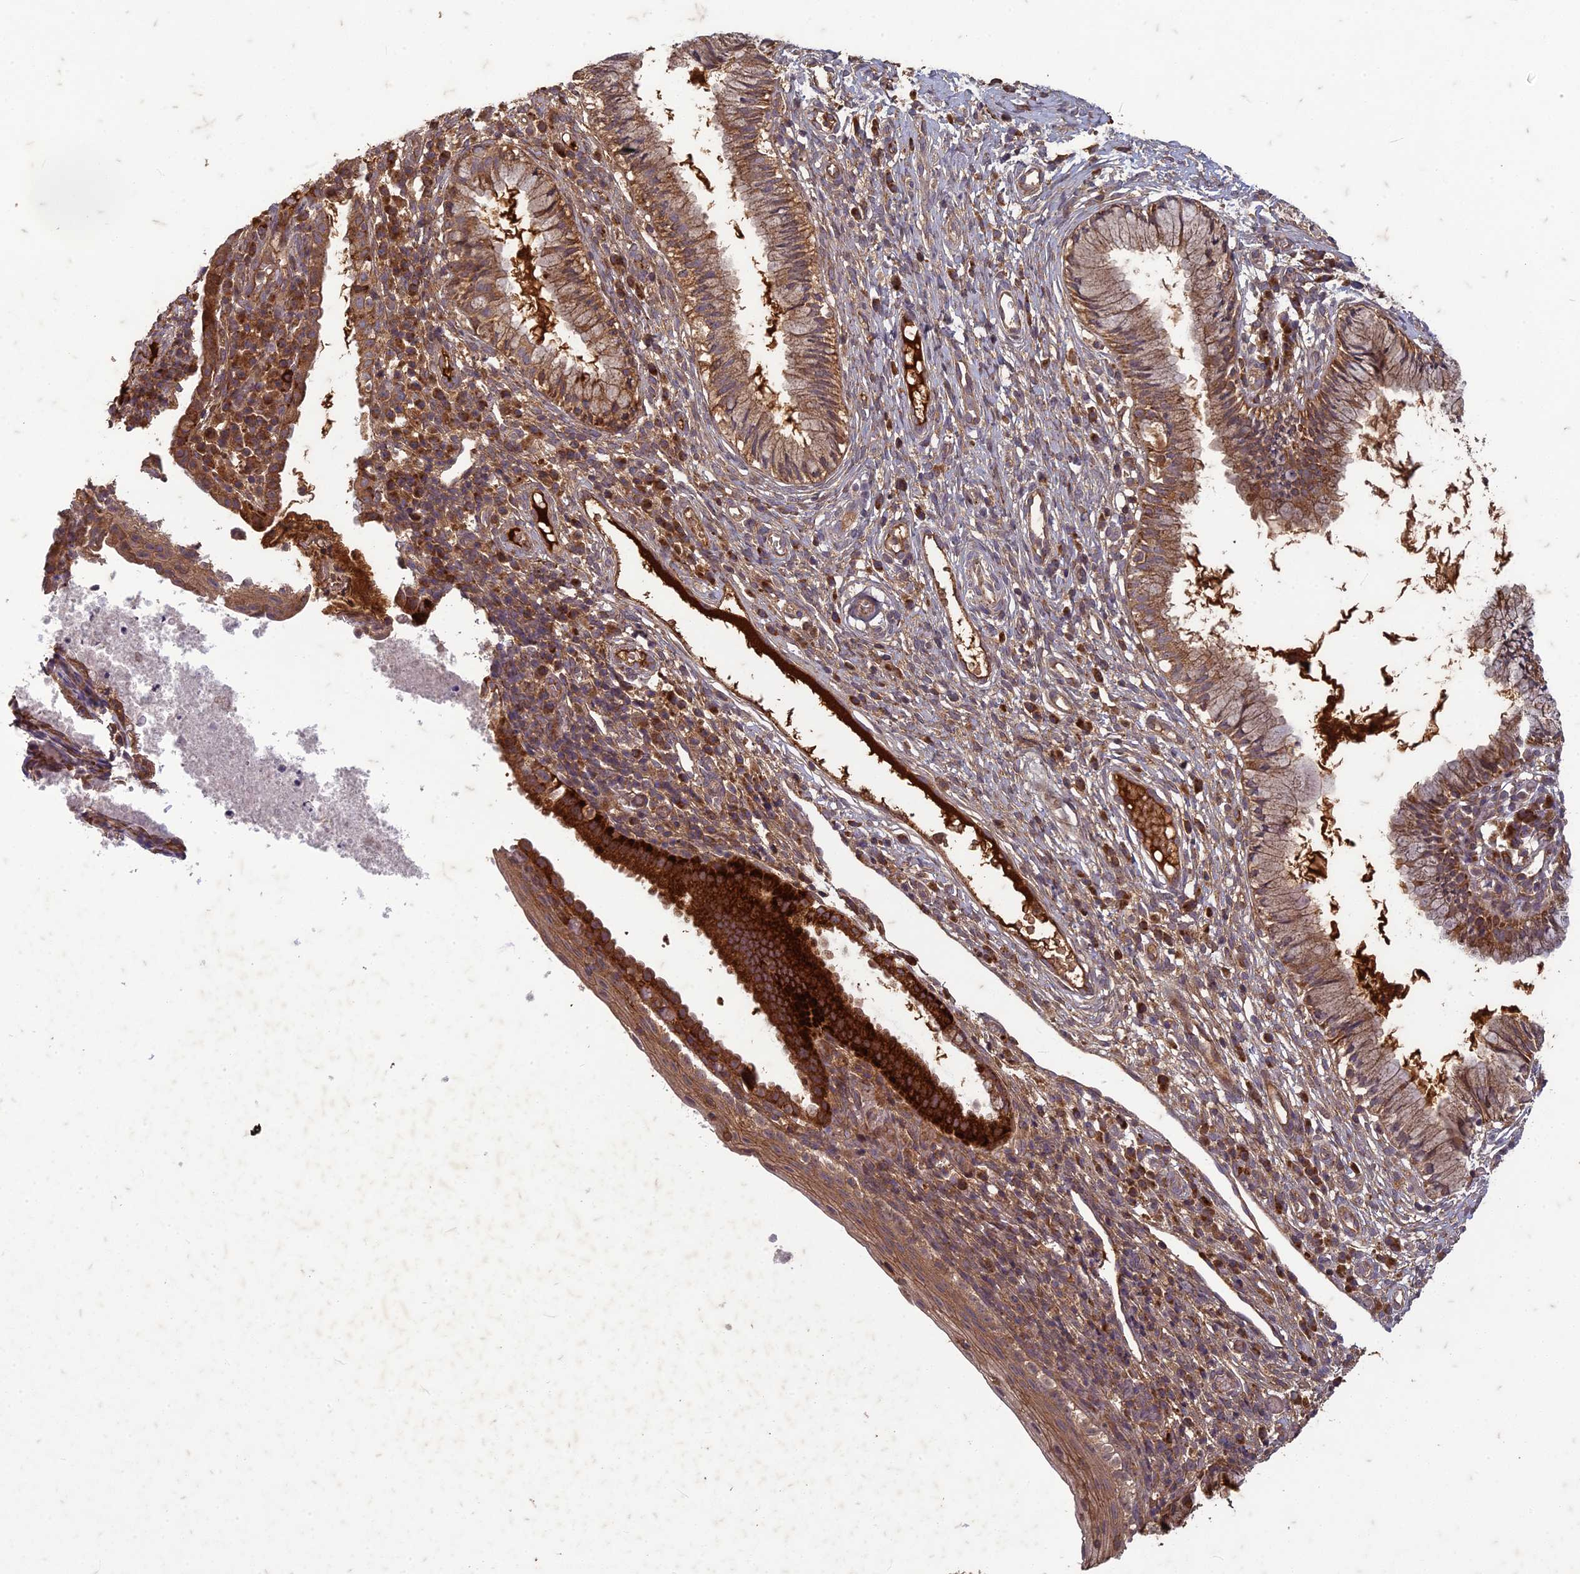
{"staining": {"intensity": "moderate", "quantity": ">75%", "location": "cytoplasmic/membranous"}, "tissue": "cervix", "cell_type": "Glandular cells", "image_type": "normal", "snomed": [{"axis": "morphology", "description": "Normal tissue, NOS"}, {"axis": "topography", "description": "Cervix"}], "caption": "Protein expression by immunohistochemistry exhibits moderate cytoplasmic/membranous expression in about >75% of glandular cells in unremarkable cervix. The staining was performed using DAB, with brown indicating positive protein expression. Nuclei are stained blue with hematoxylin.", "gene": "TCF25", "patient": {"sex": "female", "age": 27}}